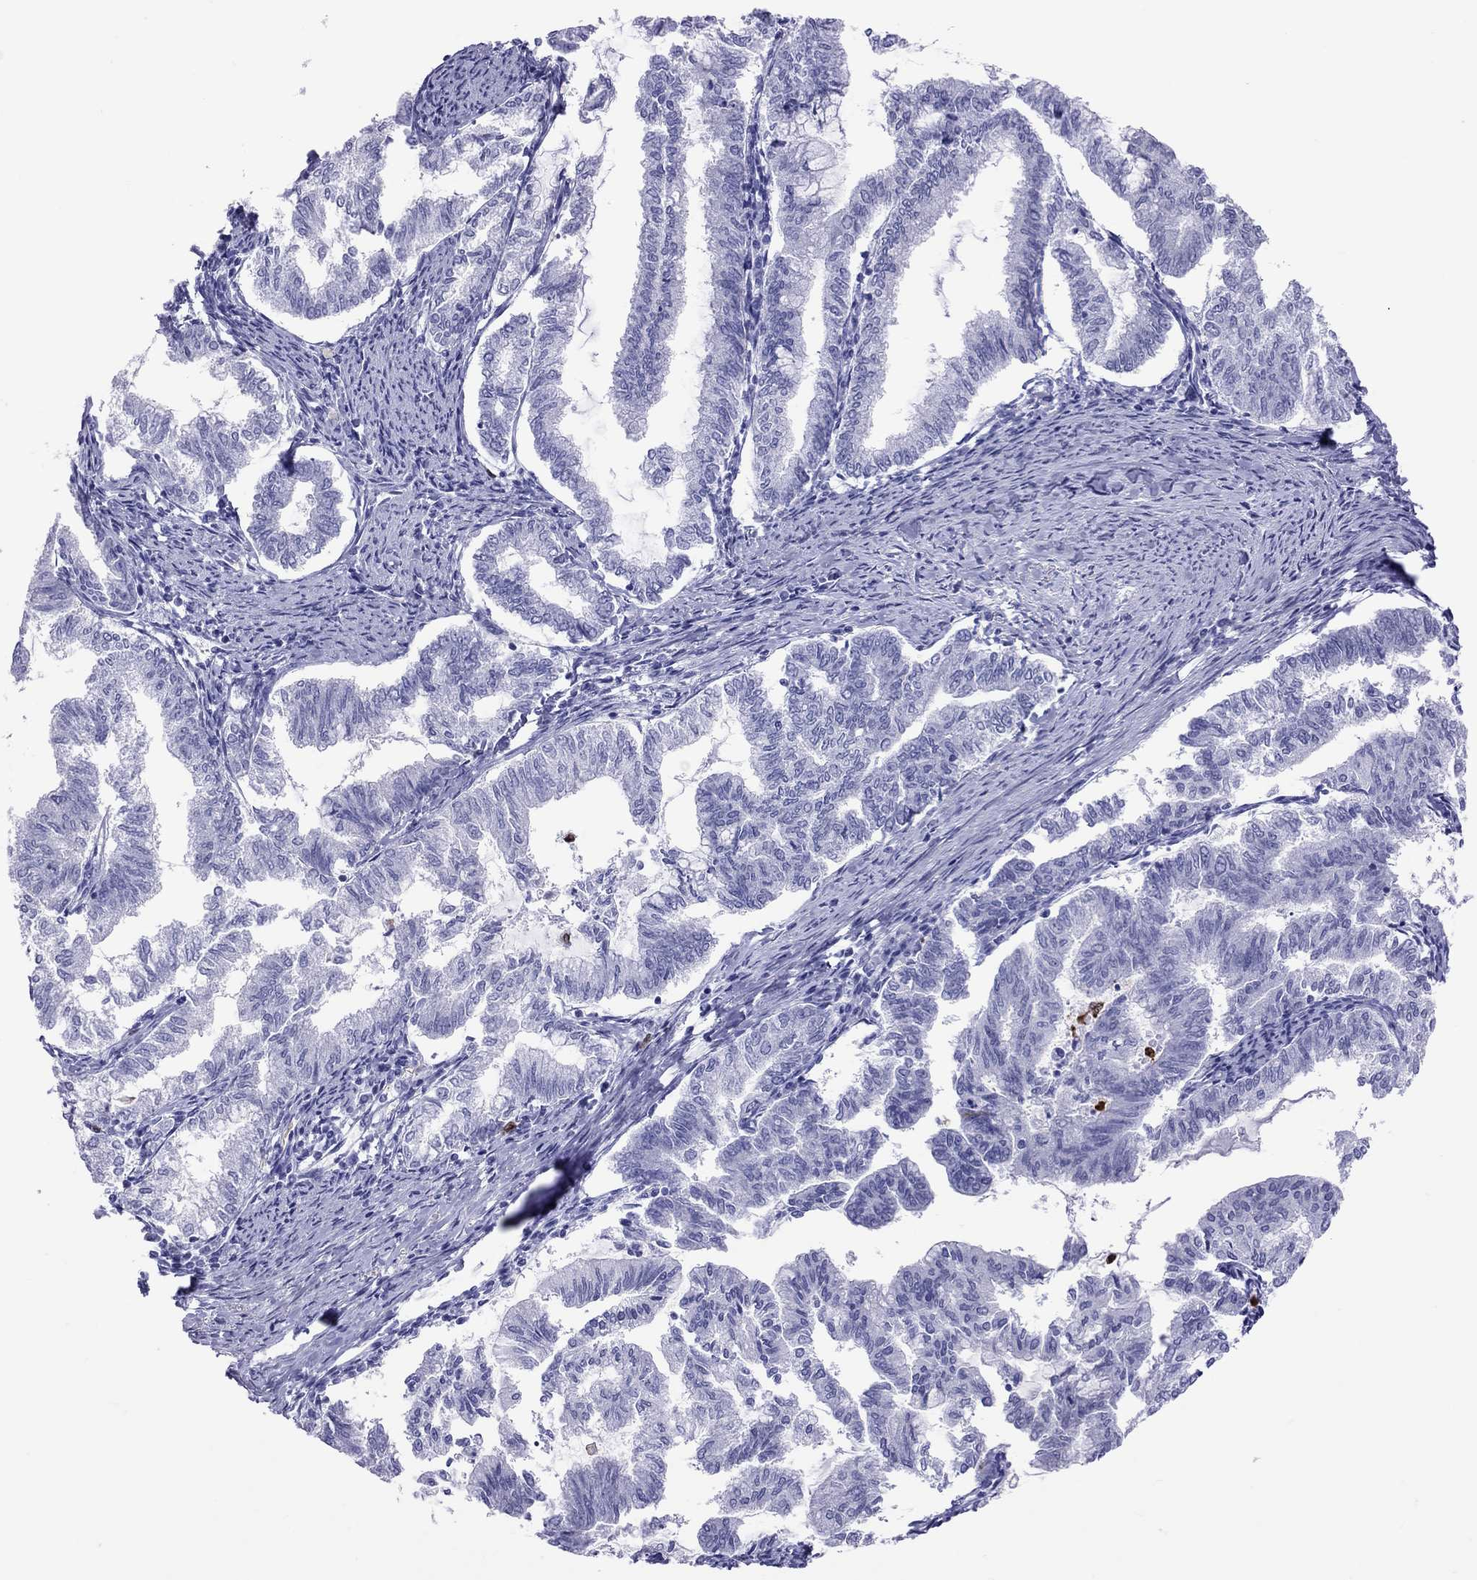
{"staining": {"intensity": "negative", "quantity": "none", "location": "none"}, "tissue": "endometrial cancer", "cell_type": "Tumor cells", "image_type": "cancer", "snomed": [{"axis": "morphology", "description": "Adenocarcinoma, NOS"}, {"axis": "topography", "description": "Endometrium"}], "caption": "Endometrial cancer (adenocarcinoma) stained for a protein using immunohistochemistry demonstrates no staining tumor cells.", "gene": "SLAMF1", "patient": {"sex": "female", "age": 79}}